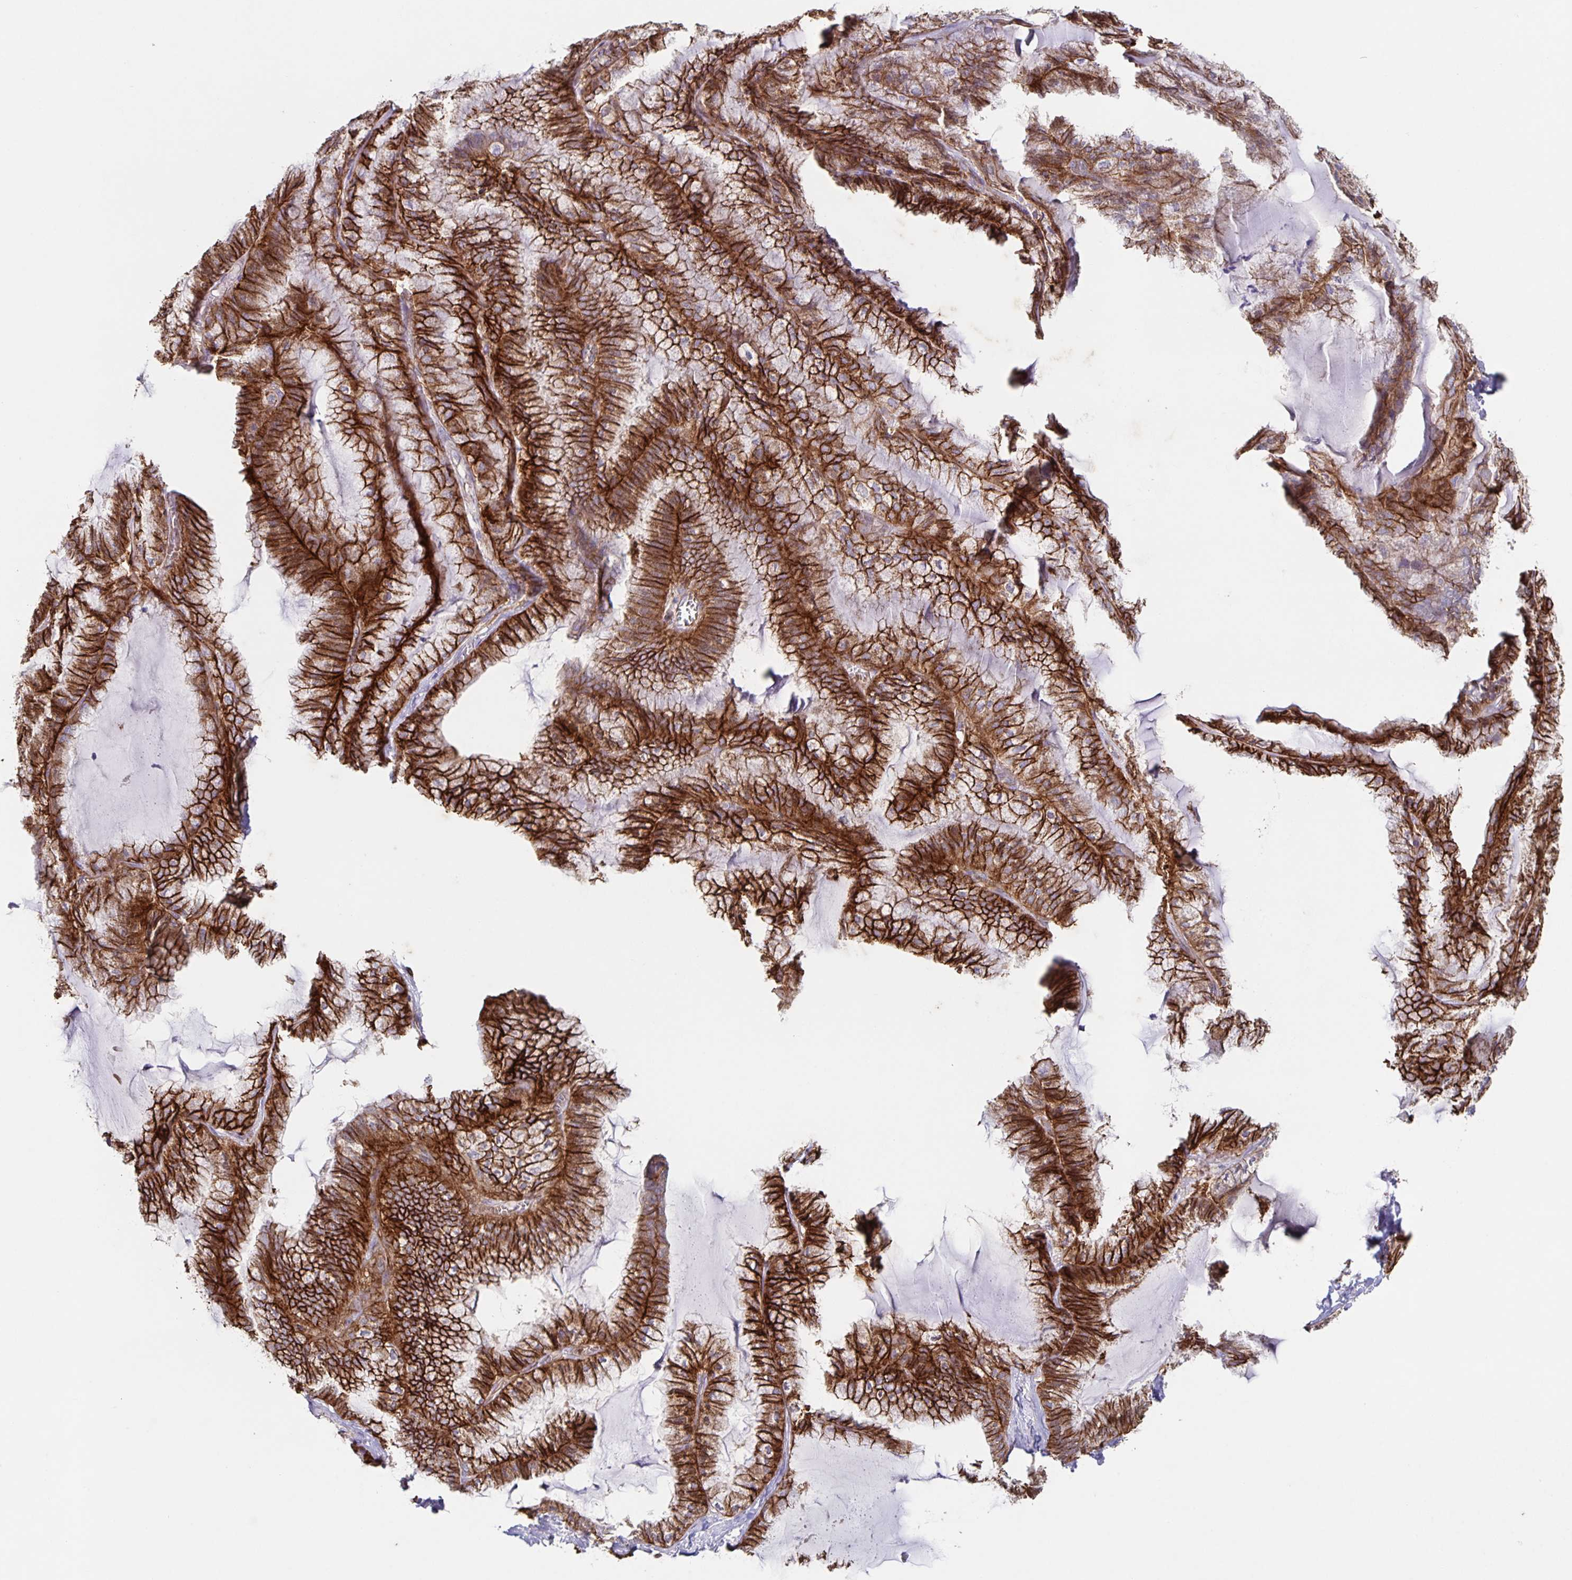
{"staining": {"intensity": "strong", "quantity": ">75%", "location": "cytoplasmic/membranous"}, "tissue": "endometrial cancer", "cell_type": "Tumor cells", "image_type": "cancer", "snomed": [{"axis": "morphology", "description": "Carcinoma, NOS"}, {"axis": "topography", "description": "Endometrium"}], "caption": "About >75% of tumor cells in endometrial carcinoma demonstrate strong cytoplasmic/membranous protein positivity as visualized by brown immunohistochemical staining.", "gene": "ITGA2", "patient": {"sex": "female", "age": 62}}